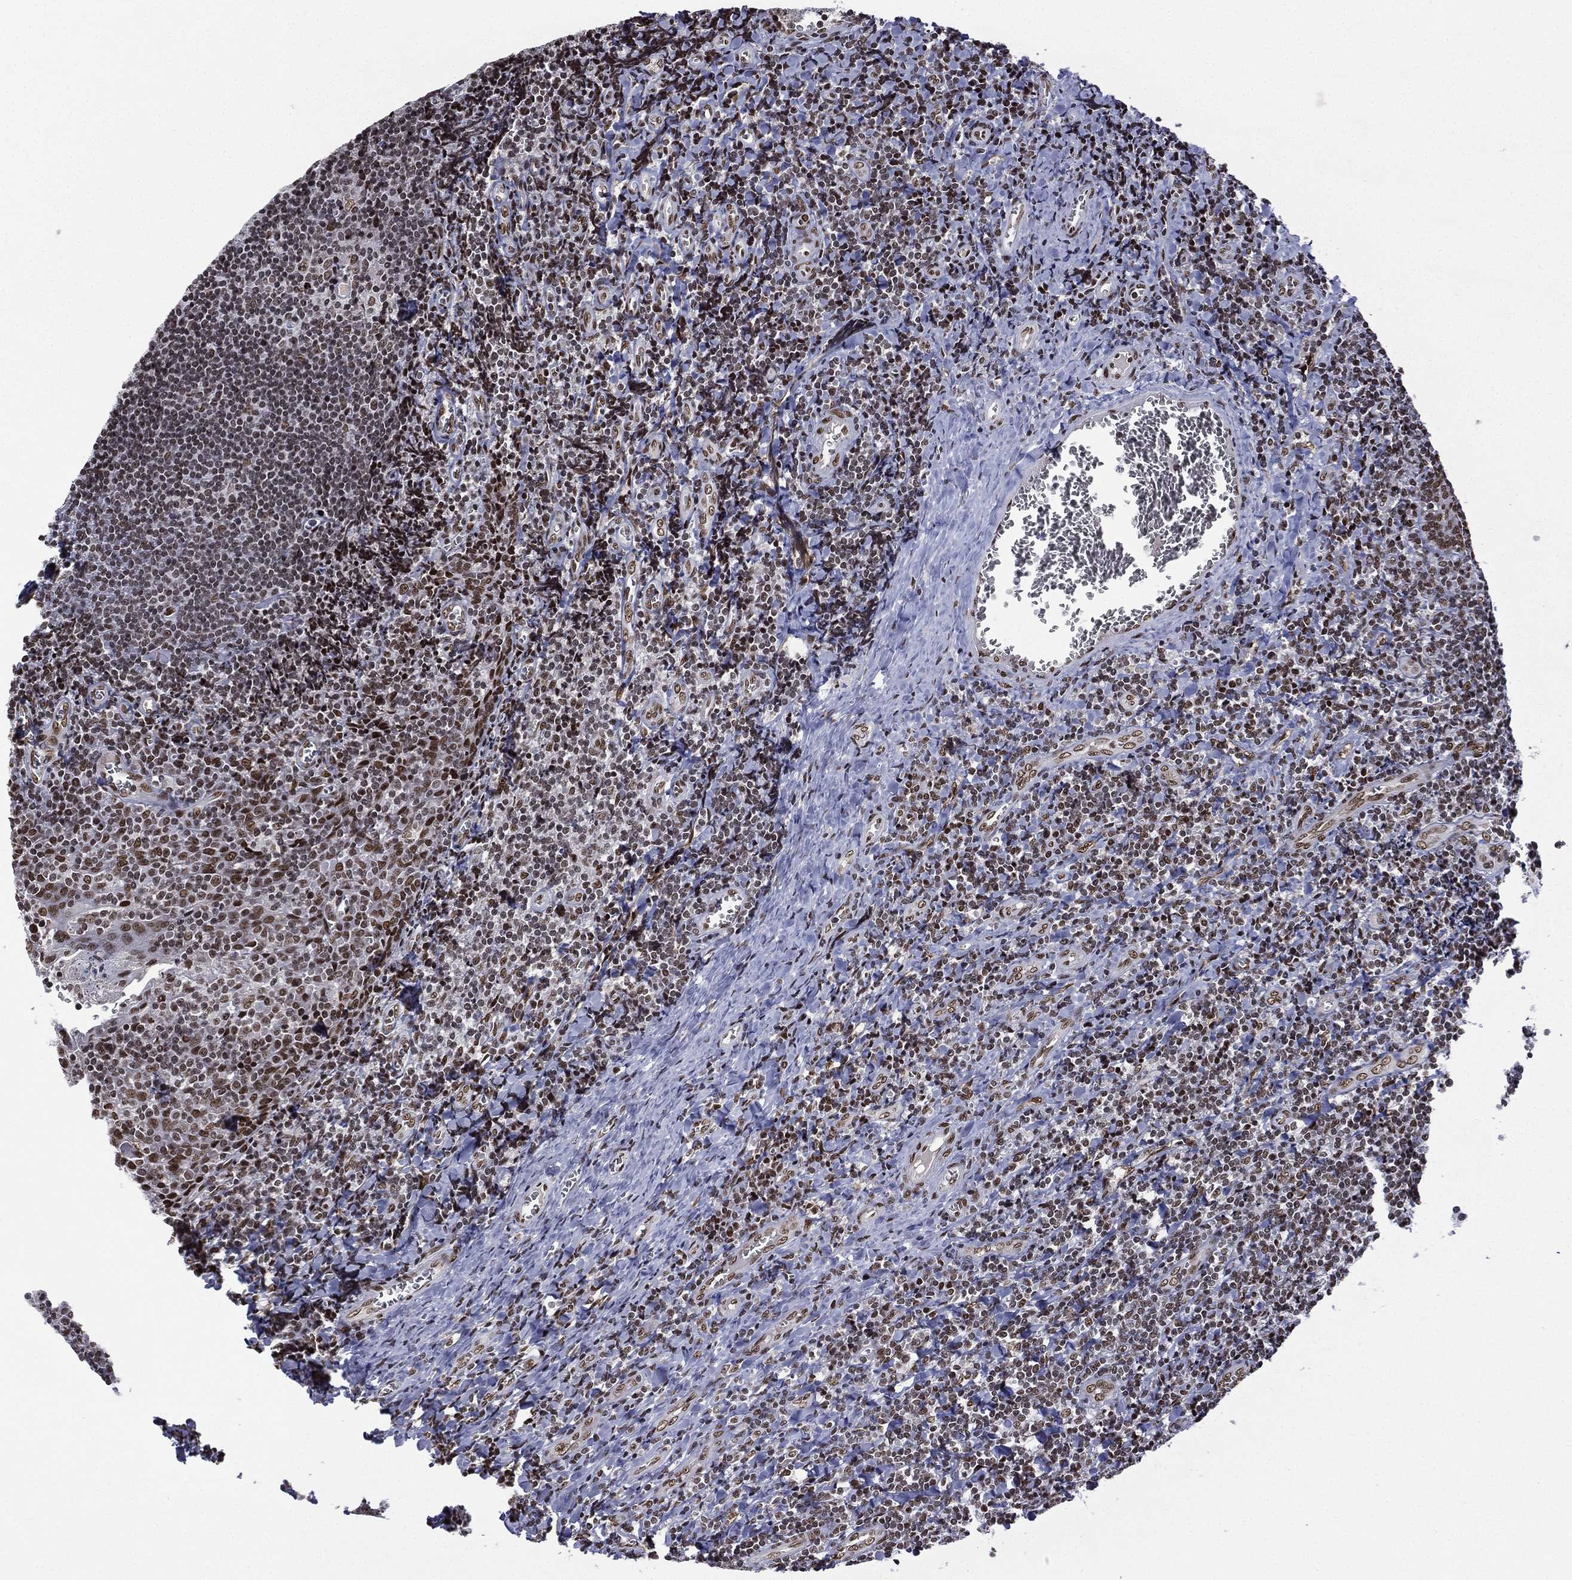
{"staining": {"intensity": "moderate", "quantity": ">75%", "location": "nuclear"}, "tissue": "tonsil", "cell_type": "Germinal center cells", "image_type": "normal", "snomed": [{"axis": "morphology", "description": "Normal tissue, NOS"}, {"axis": "morphology", "description": "Inflammation, NOS"}, {"axis": "topography", "description": "Tonsil"}], "caption": "Tonsil stained with DAB (3,3'-diaminobenzidine) immunohistochemistry reveals medium levels of moderate nuclear expression in approximately >75% of germinal center cells. (Stains: DAB (3,3'-diaminobenzidine) in brown, nuclei in blue, Microscopy: brightfield microscopy at high magnification).", "gene": "C5orf24", "patient": {"sex": "female", "age": 31}}